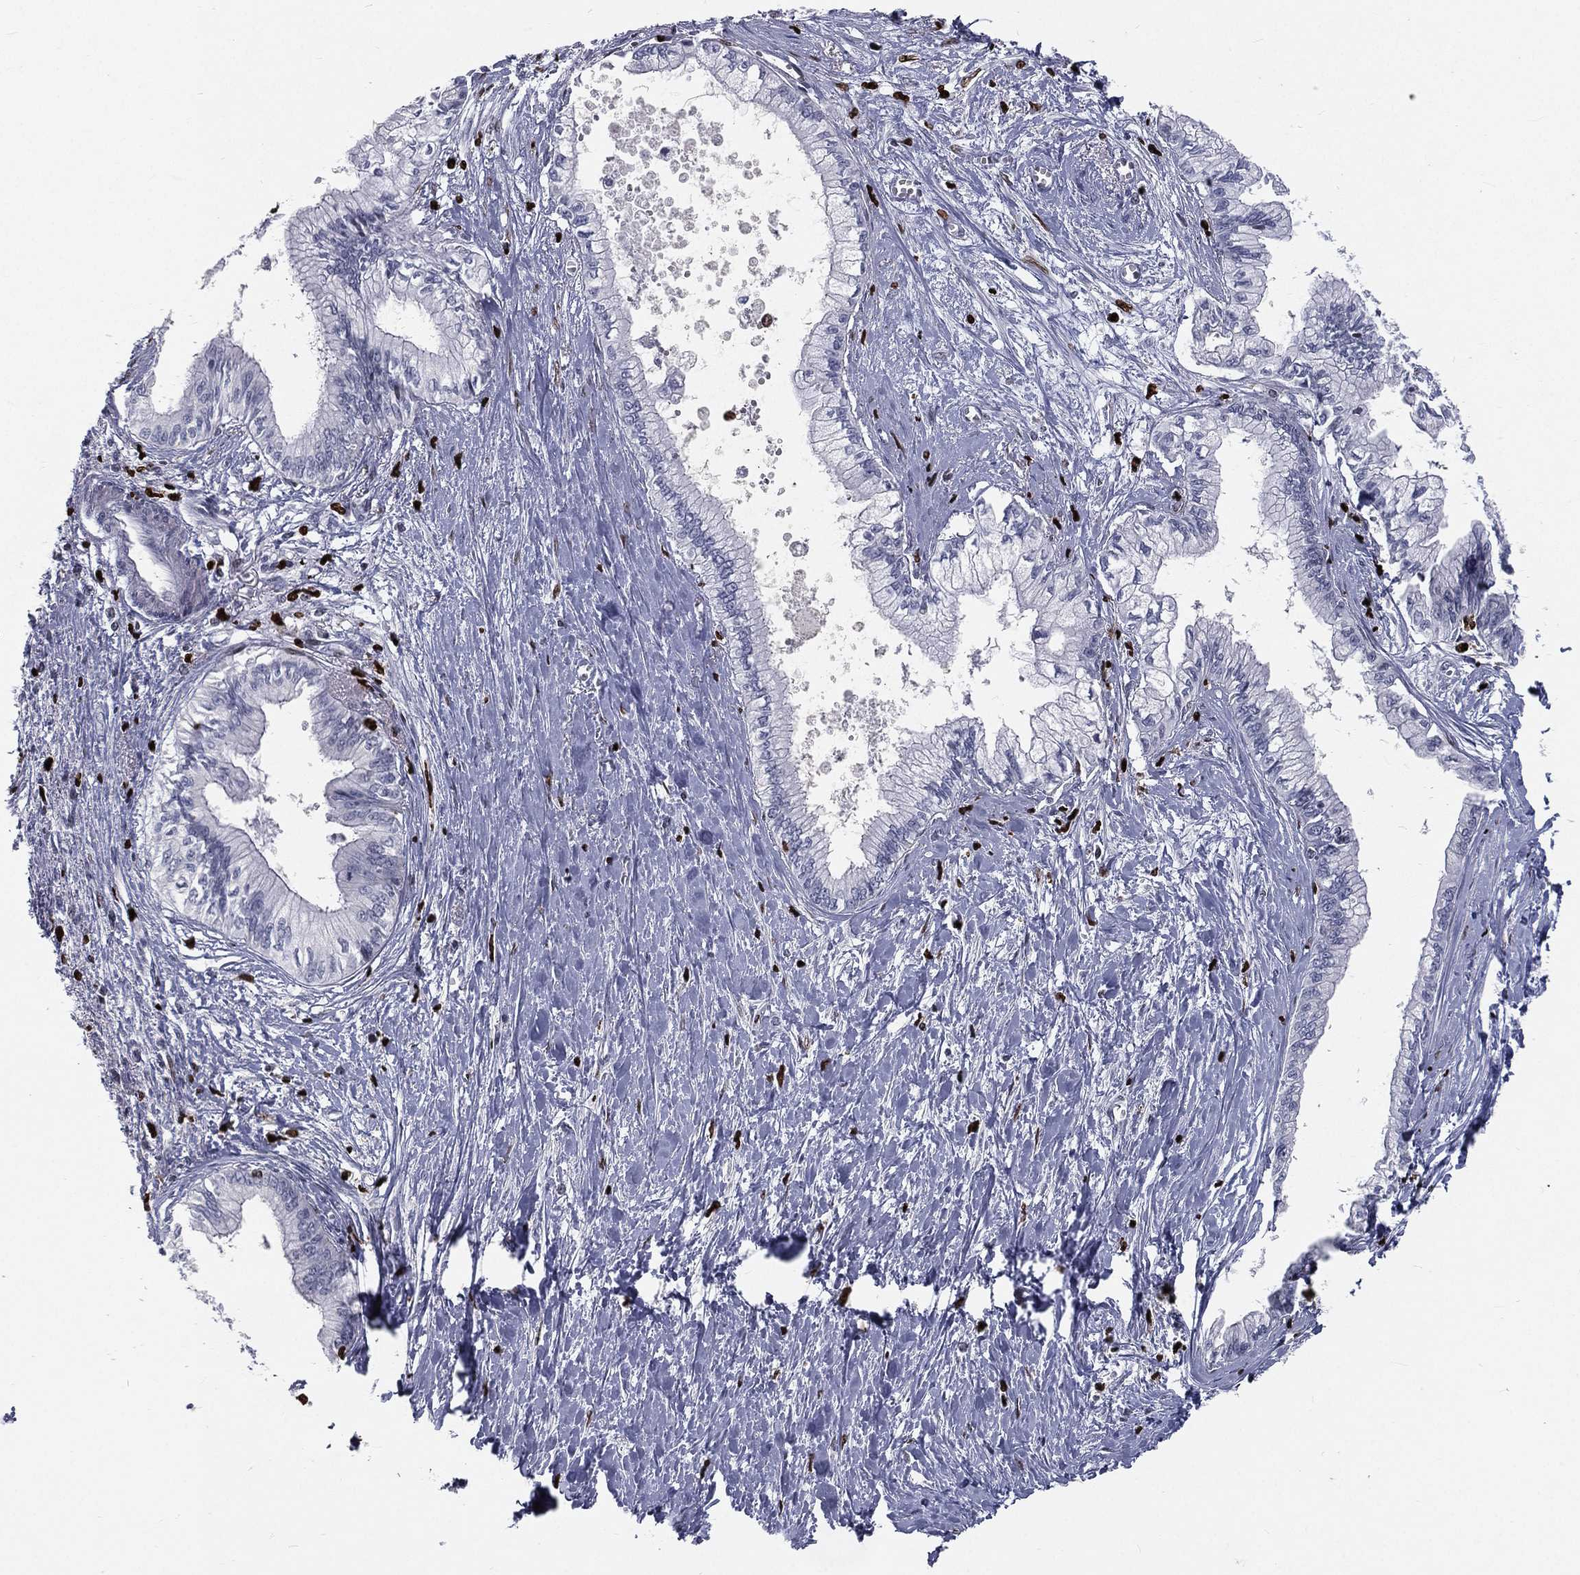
{"staining": {"intensity": "negative", "quantity": "none", "location": "none"}, "tissue": "pancreatic cancer", "cell_type": "Tumor cells", "image_type": "cancer", "snomed": [{"axis": "morphology", "description": "Adenocarcinoma, NOS"}, {"axis": "topography", "description": "Pancreas"}], "caption": "A micrograph of adenocarcinoma (pancreatic) stained for a protein displays no brown staining in tumor cells. The staining is performed using DAB brown chromogen with nuclei counter-stained in using hematoxylin.", "gene": "MNDA", "patient": {"sex": "female", "age": 61}}